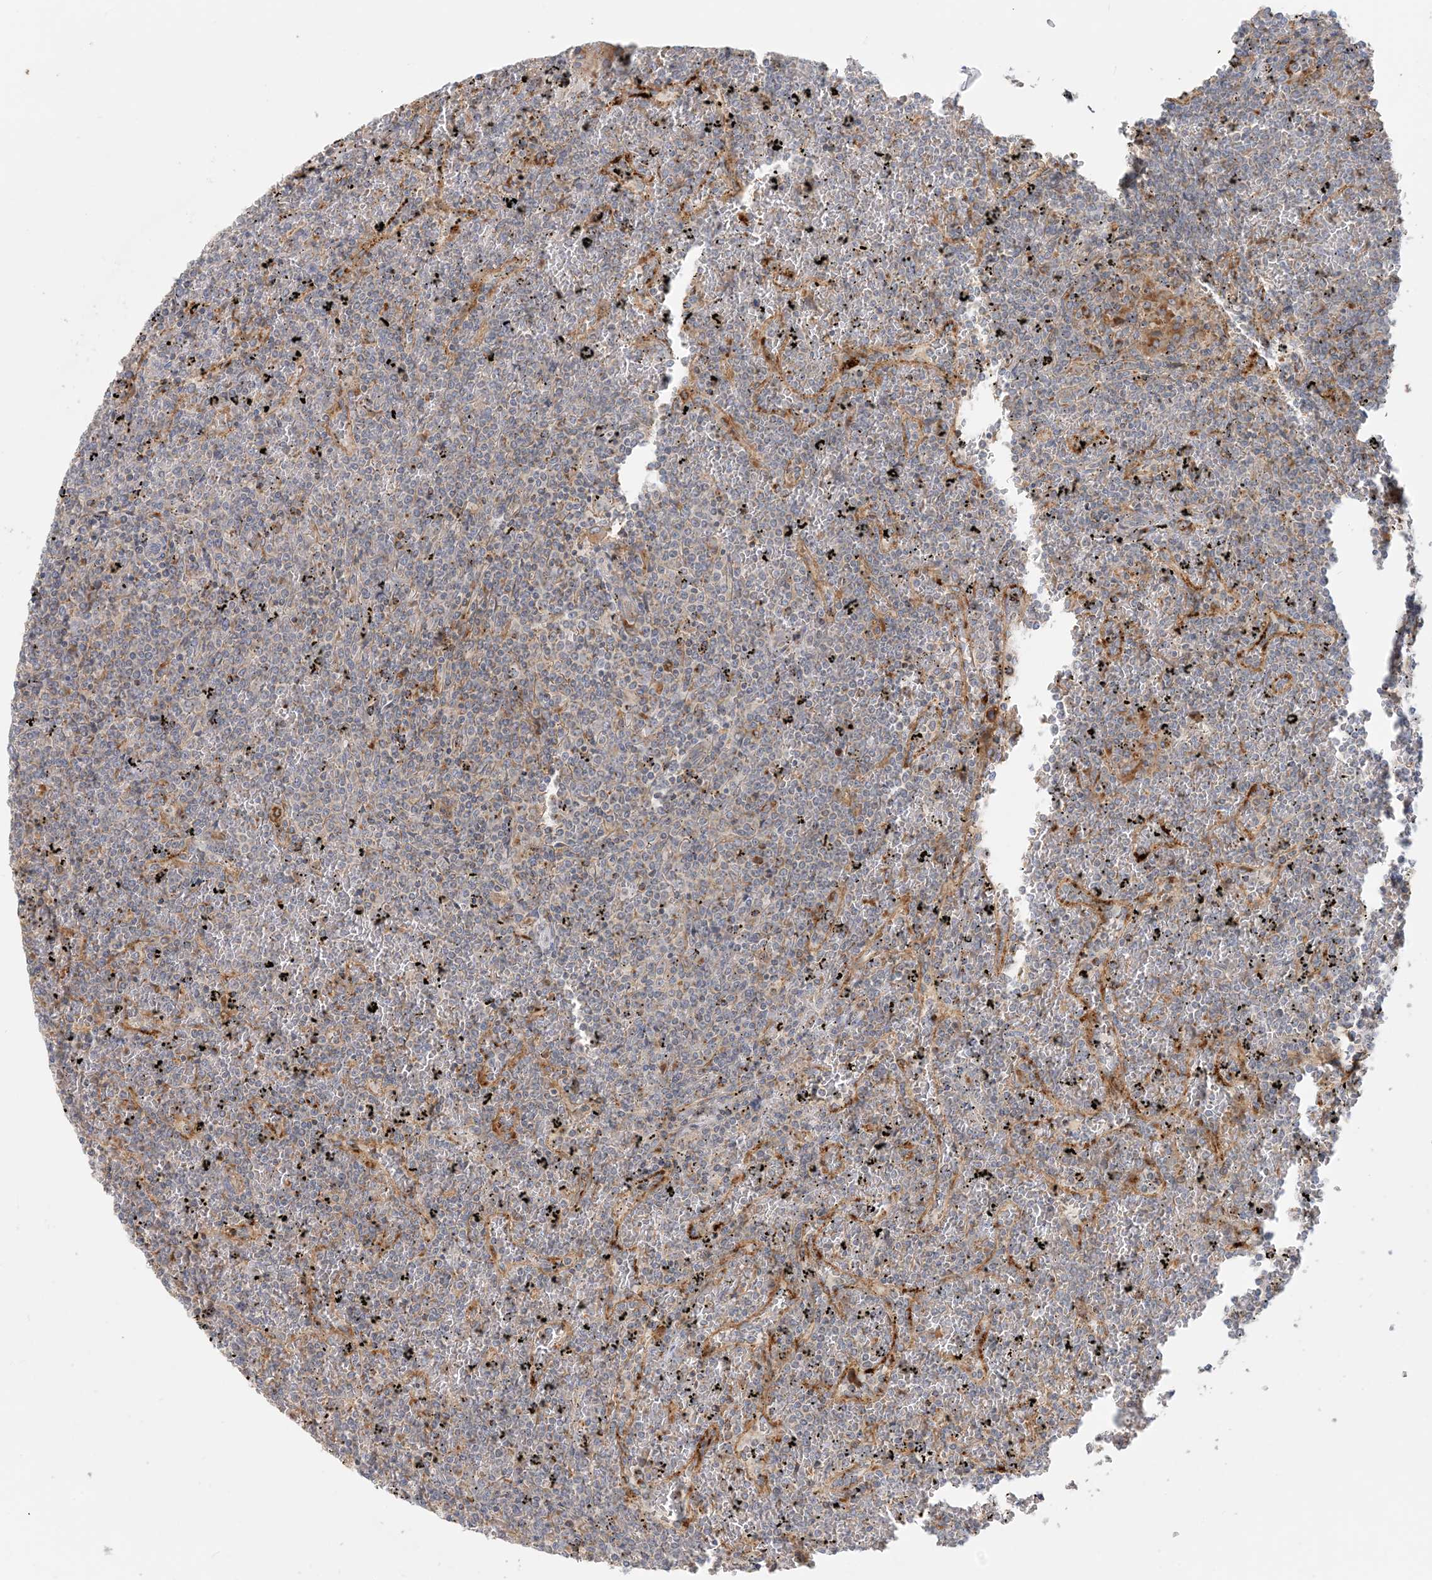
{"staining": {"intensity": "negative", "quantity": "none", "location": "none"}, "tissue": "lymphoma", "cell_type": "Tumor cells", "image_type": "cancer", "snomed": [{"axis": "morphology", "description": "Malignant lymphoma, non-Hodgkin's type, Low grade"}, {"axis": "topography", "description": "Spleen"}], "caption": "Protein analysis of lymphoma demonstrates no significant positivity in tumor cells. The staining was performed using DAB (3,3'-diaminobenzidine) to visualize the protein expression in brown, while the nuclei were stained in blue with hematoxylin (Magnification: 20x).", "gene": "SPPL2A", "patient": {"sex": "female", "age": 19}}